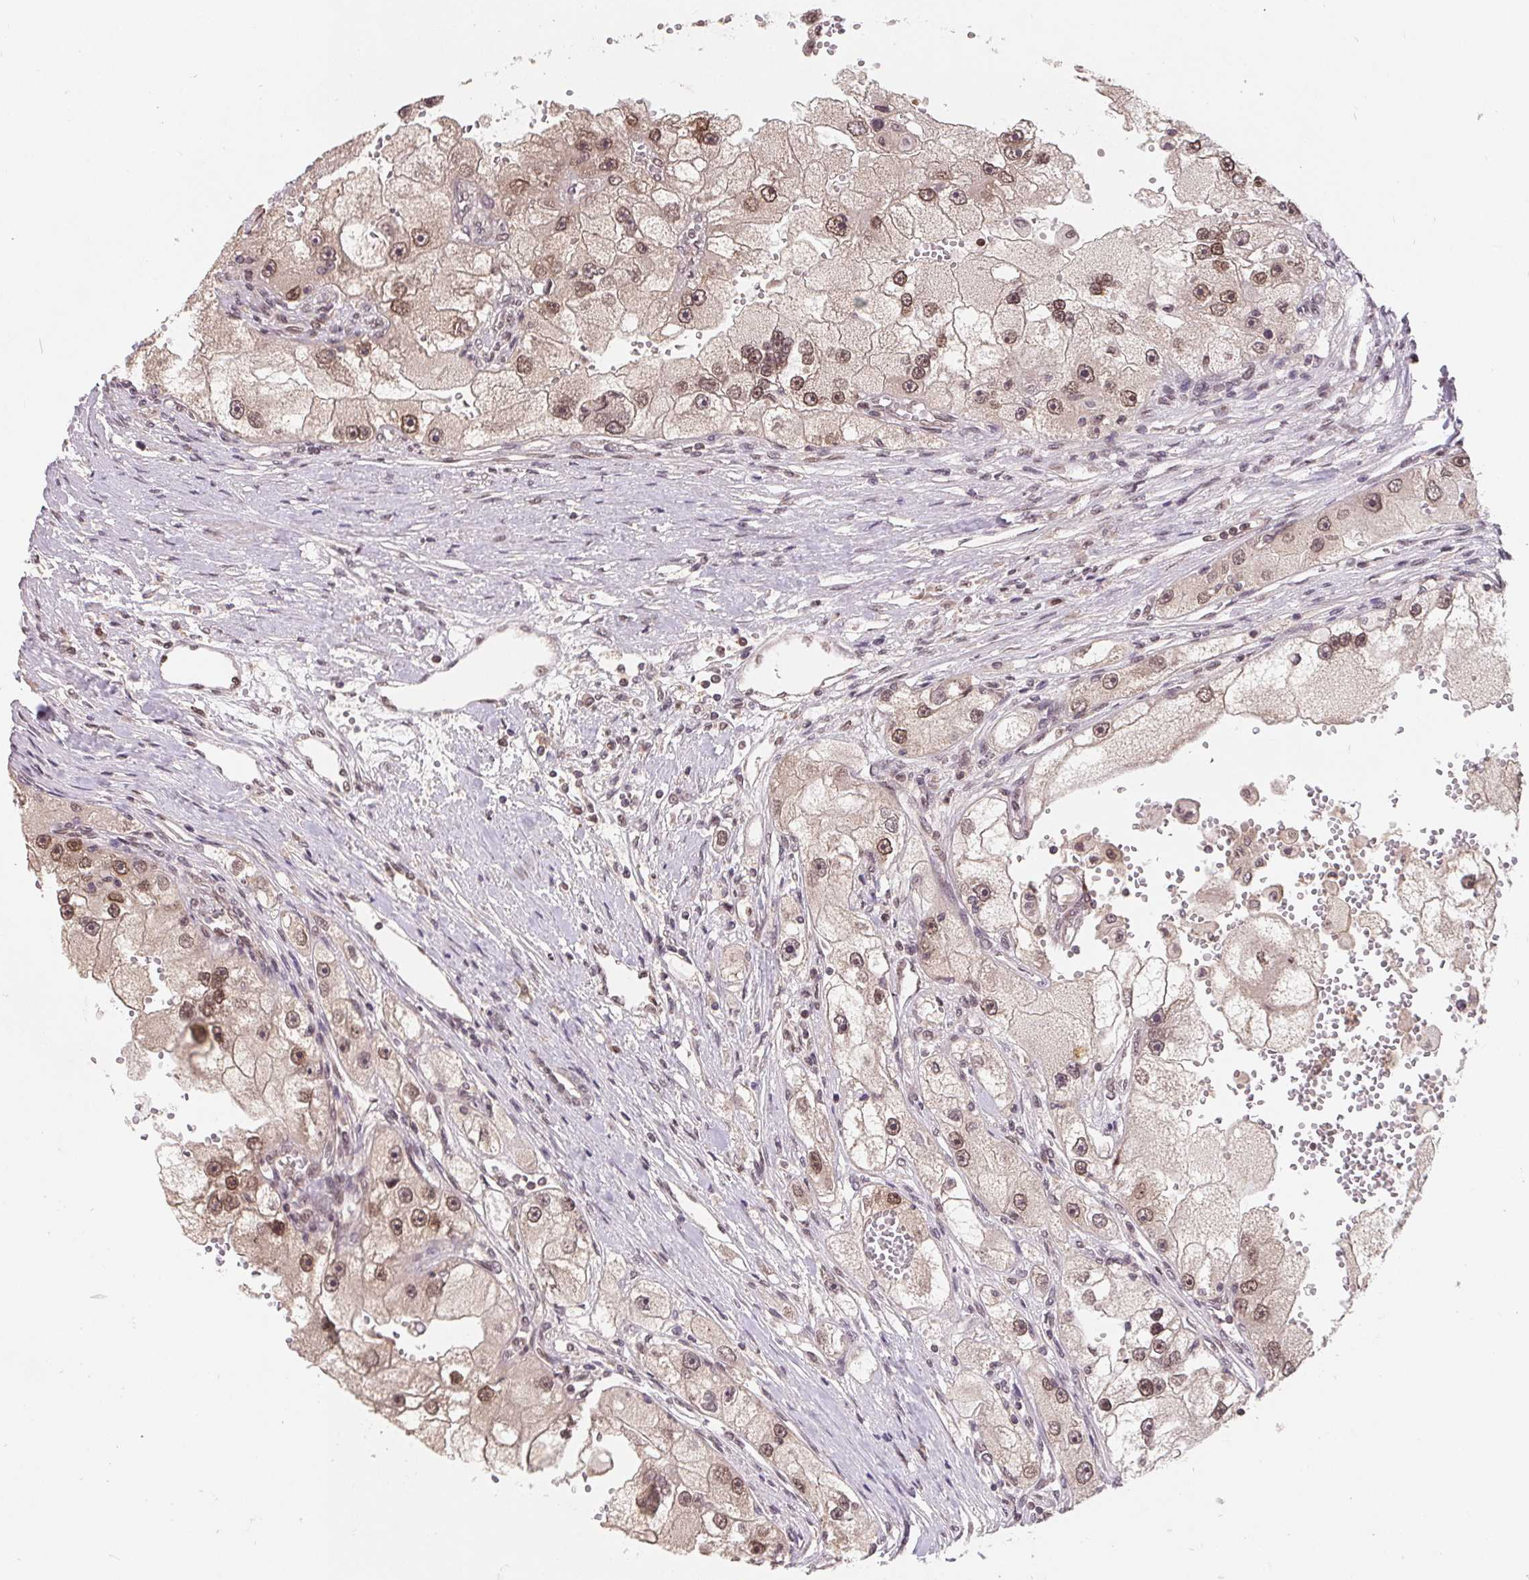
{"staining": {"intensity": "moderate", "quantity": ">75%", "location": "nuclear"}, "tissue": "renal cancer", "cell_type": "Tumor cells", "image_type": "cancer", "snomed": [{"axis": "morphology", "description": "Adenocarcinoma, NOS"}, {"axis": "topography", "description": "Kidney"}], "caption": "About >75% of tumor cells in human renal cancer (adenocarcinoma) display moderate nuclear protein positivity as visualized by brown immunohistochemical staining.", "gene": "HMGN3", "patient": {"sex": "male", "age": 63}}